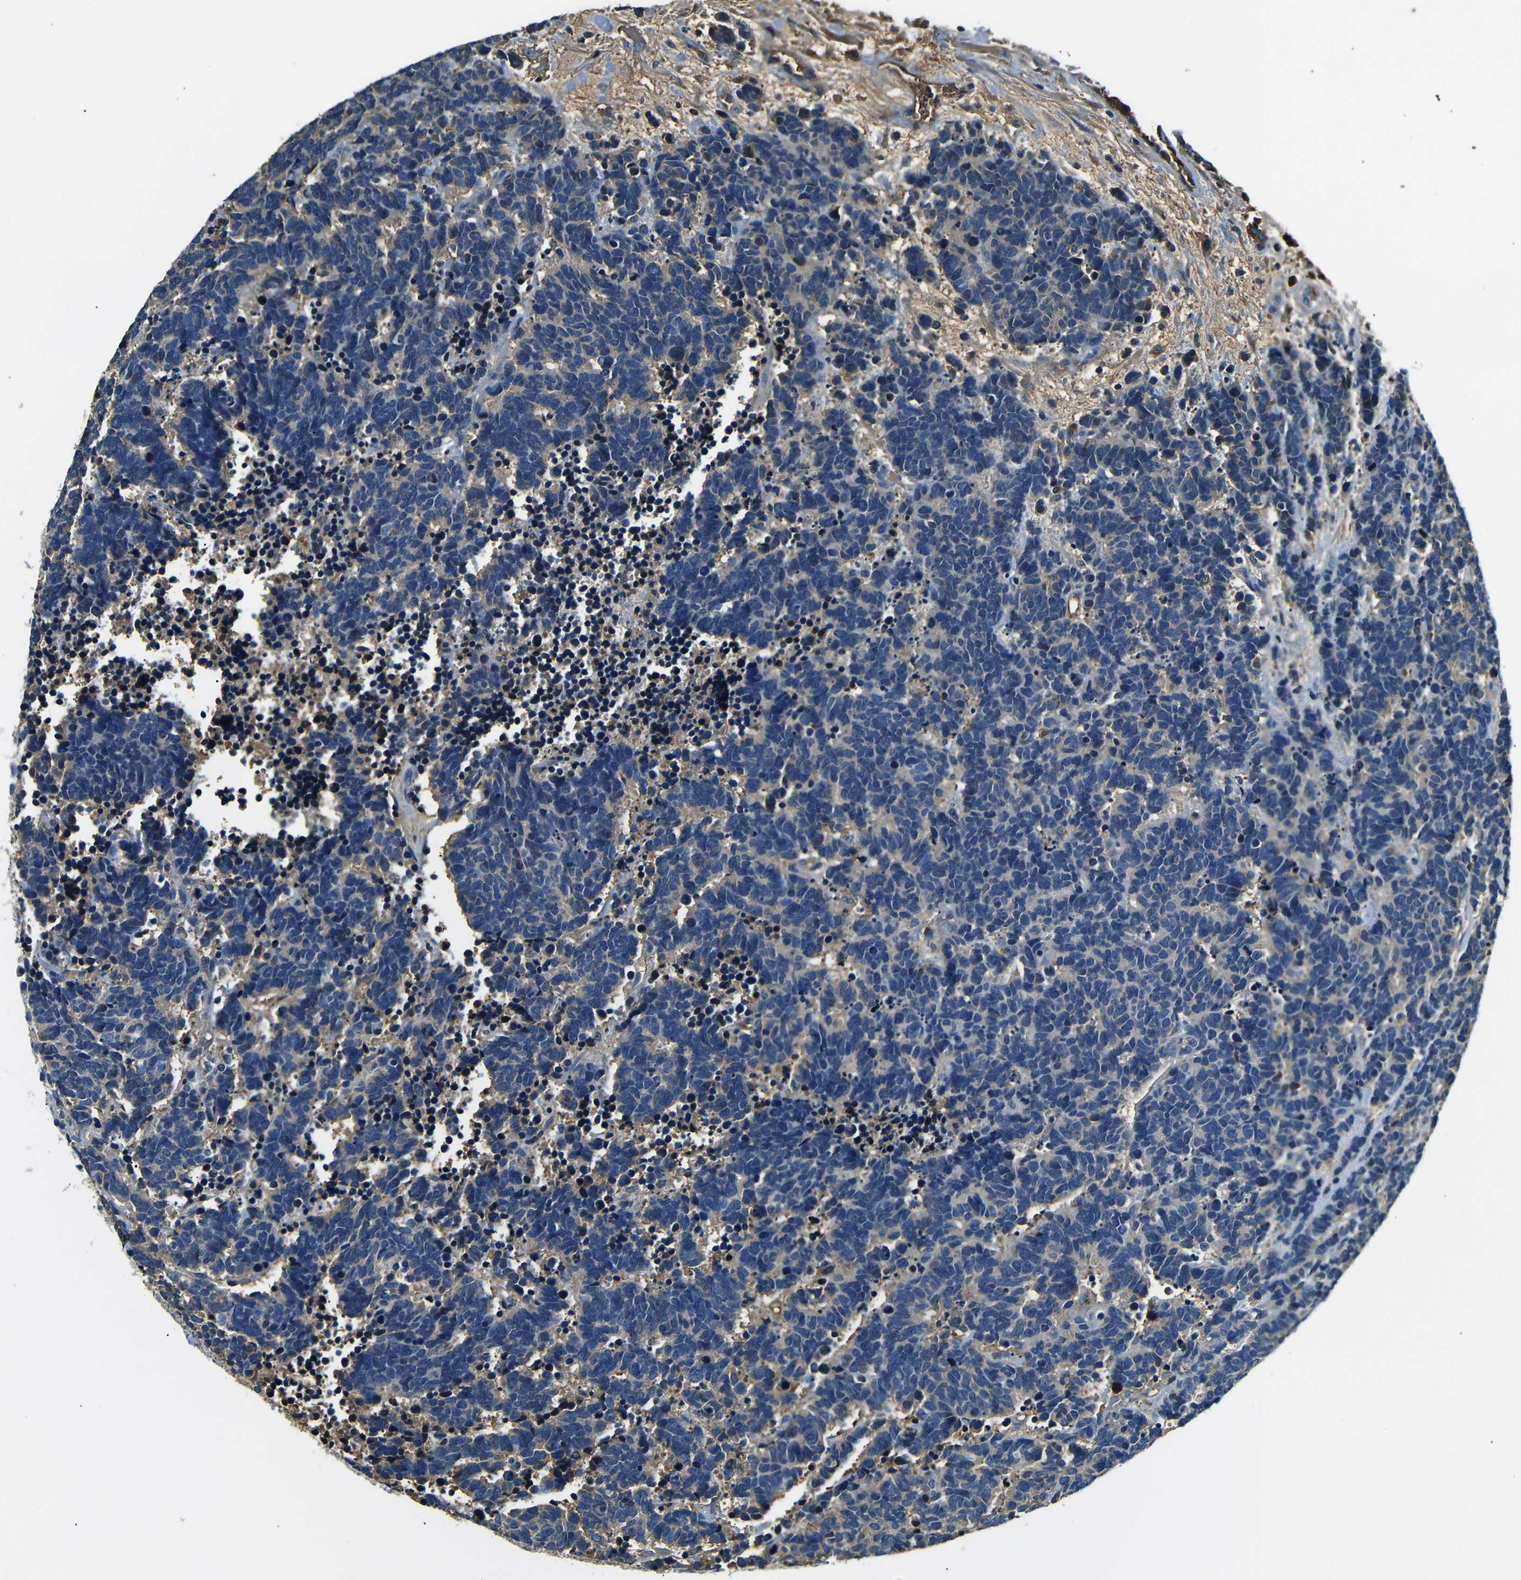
{"staining": {"intensity": "negative", "quantity": "none", "location": "none"}, "tissue": "carcinoid", "cell_type": "Tumor cells", "image_type": "cancer", "snomed": [{"axis": "morphology", "description": "Carcinoma, NOS"}, {"axis": "morphology", "description": "Carcinoid, malignant, NOS"}, {"axis": "topography", "description": "Urinary bladder"}], "caption": "The immunohistochemistry histopathology image has no significant expression in tumor cells of carcinoid tissue. The staining was performed using DAB to visualize the protein expression in brown, while the nuclei were stained in blue with hematoxylin (Magnification: 20x).", "gene": "LHCGR", "patient": {"sex": "male", "age": 57}}